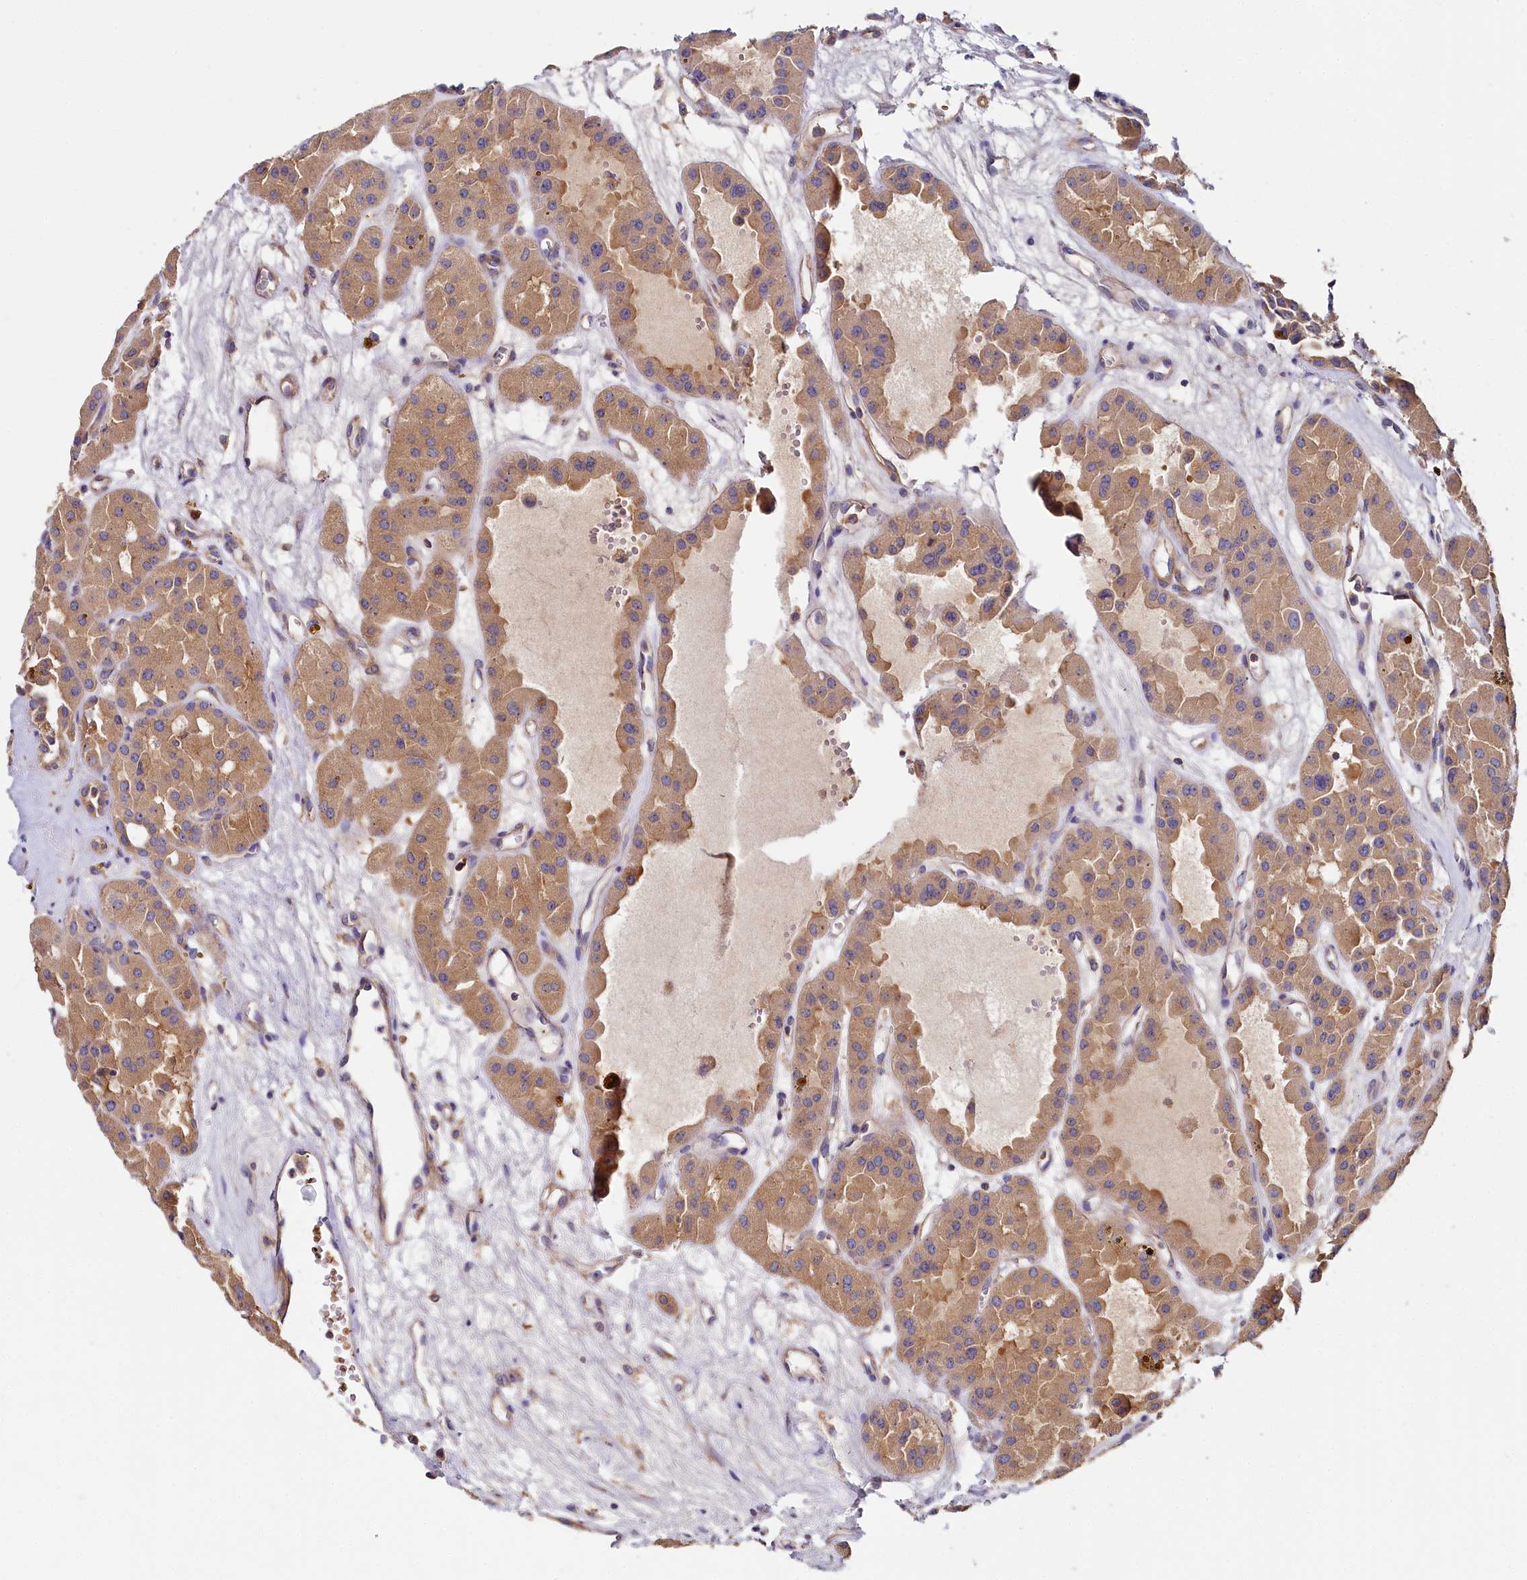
{"staining": {"intensity": "moderate", "quantity": ">75%", "location": "cytoplasmic/membranous"}, "tissue": "renal cancer", "cell_type": "Tumor cells", "image_type": "cancer", "snomed": [{"axis": "morphology", "description": "Carcinoma, NOS"}, {"axis": "topography", "description": "Kidney"}], "caption": "An immunohistochemistry photomicrograph of neoplastic tissue is shown. Protein staining in brown highlights moderate cytoplasmic/membranous positivity in carcinoma (renal) within tumor cells.", "gene": "PPIP5K1", "patient": {"sex": "female", "age": 75}}